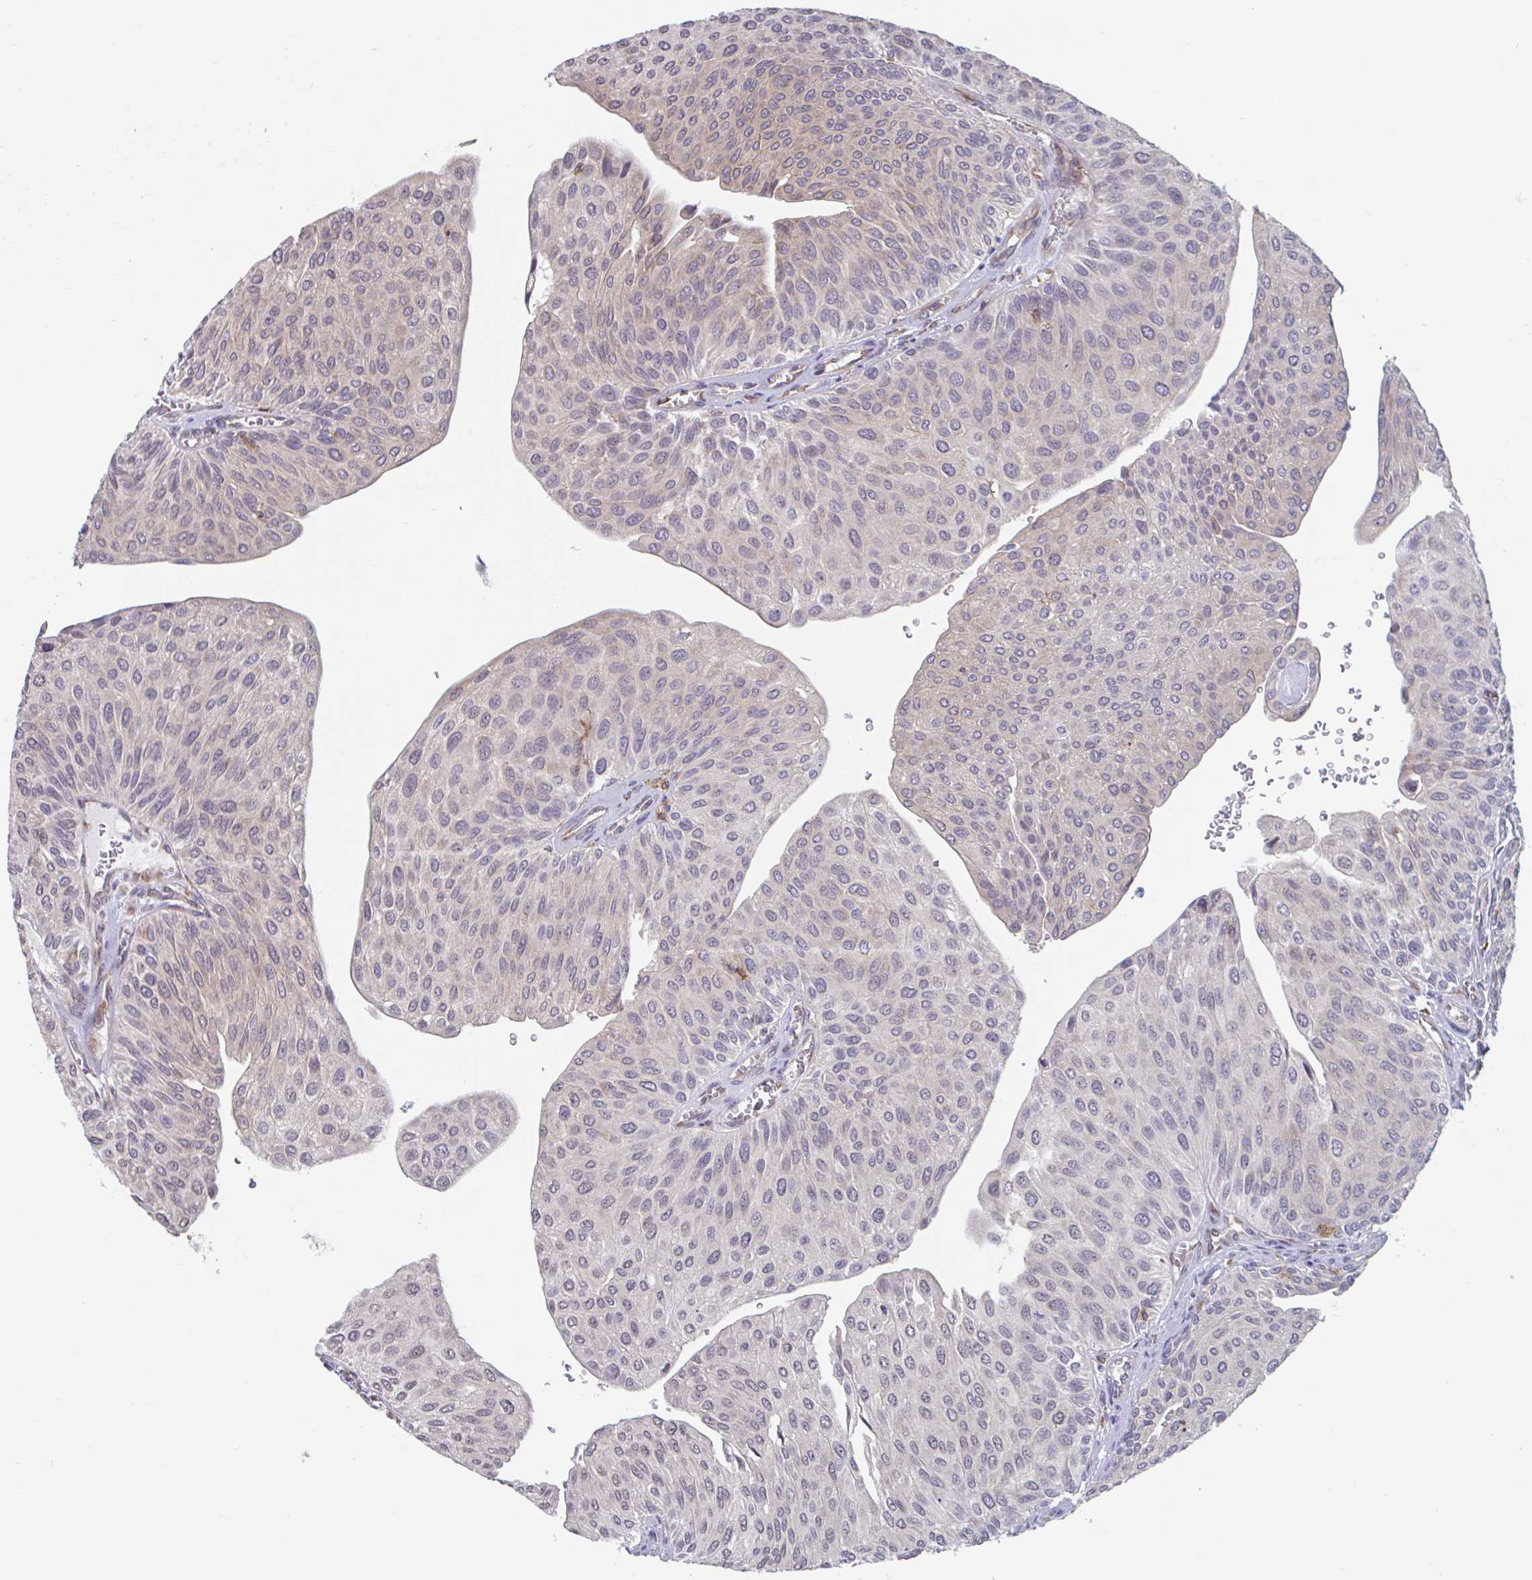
{"staining": {"intensity": "negative", "quantity": "none", "location": "none"}, "tissue": "urothelial cancer", "cell_type": "Tumor cells", "image_type": "cancer", "snomed": [{"axis": "morphology", "description": "Urothelial carcinoma, NOS"}, {"axis": "topography", "description": "Urinary bladder"}], "caption": "Immunohistochemistry (IHC) photomicrograph of neoplastic tissue: human urothelial cancer stained with DAB exhibits no significant protein positivity in tumor cells.", "gene": "SNX8", "patient": {"sex": "male", "age": 67}}